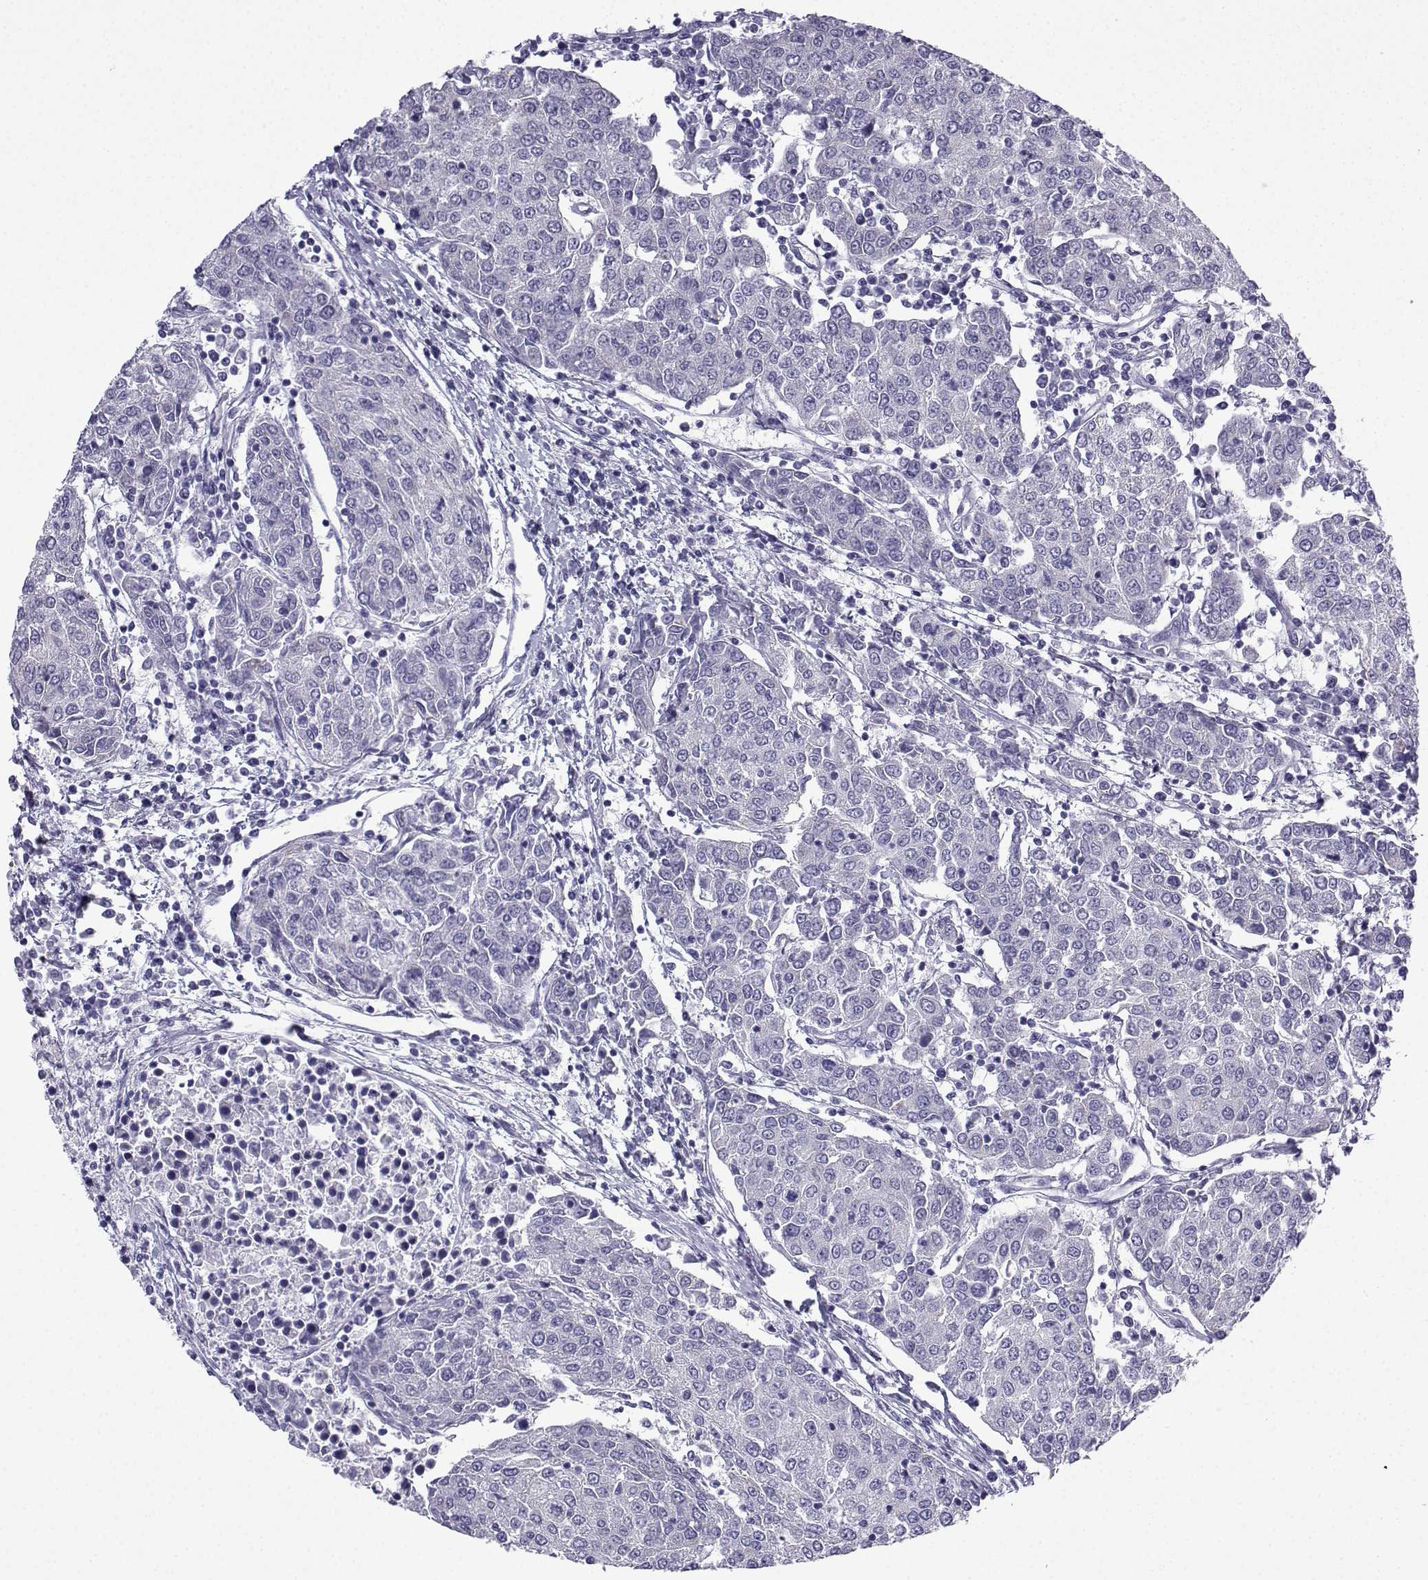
{"staining": {"intensity": "negative", "quantity": "none", "location": "none"}, "tissue": "urothelial cancer", "cell_type": "Tumor cells", "image_type": "cancer", "snomed": [{"axis": "morphology", "description": "Urothelial carcinoma, High grade"}, {"axis": "topography", "description": "Urinary bladder"}], "caption": "Protein analysis of urothelial cancer reveals no significant expression in tumor cells. The staining is performed using DAB (3,3'-diaminobenzidine) brown chromogen with nuclei counter-stained in using hematoxylin.", "gene": "ACRBP", "patient": {"sex": "female", "age": 85}}